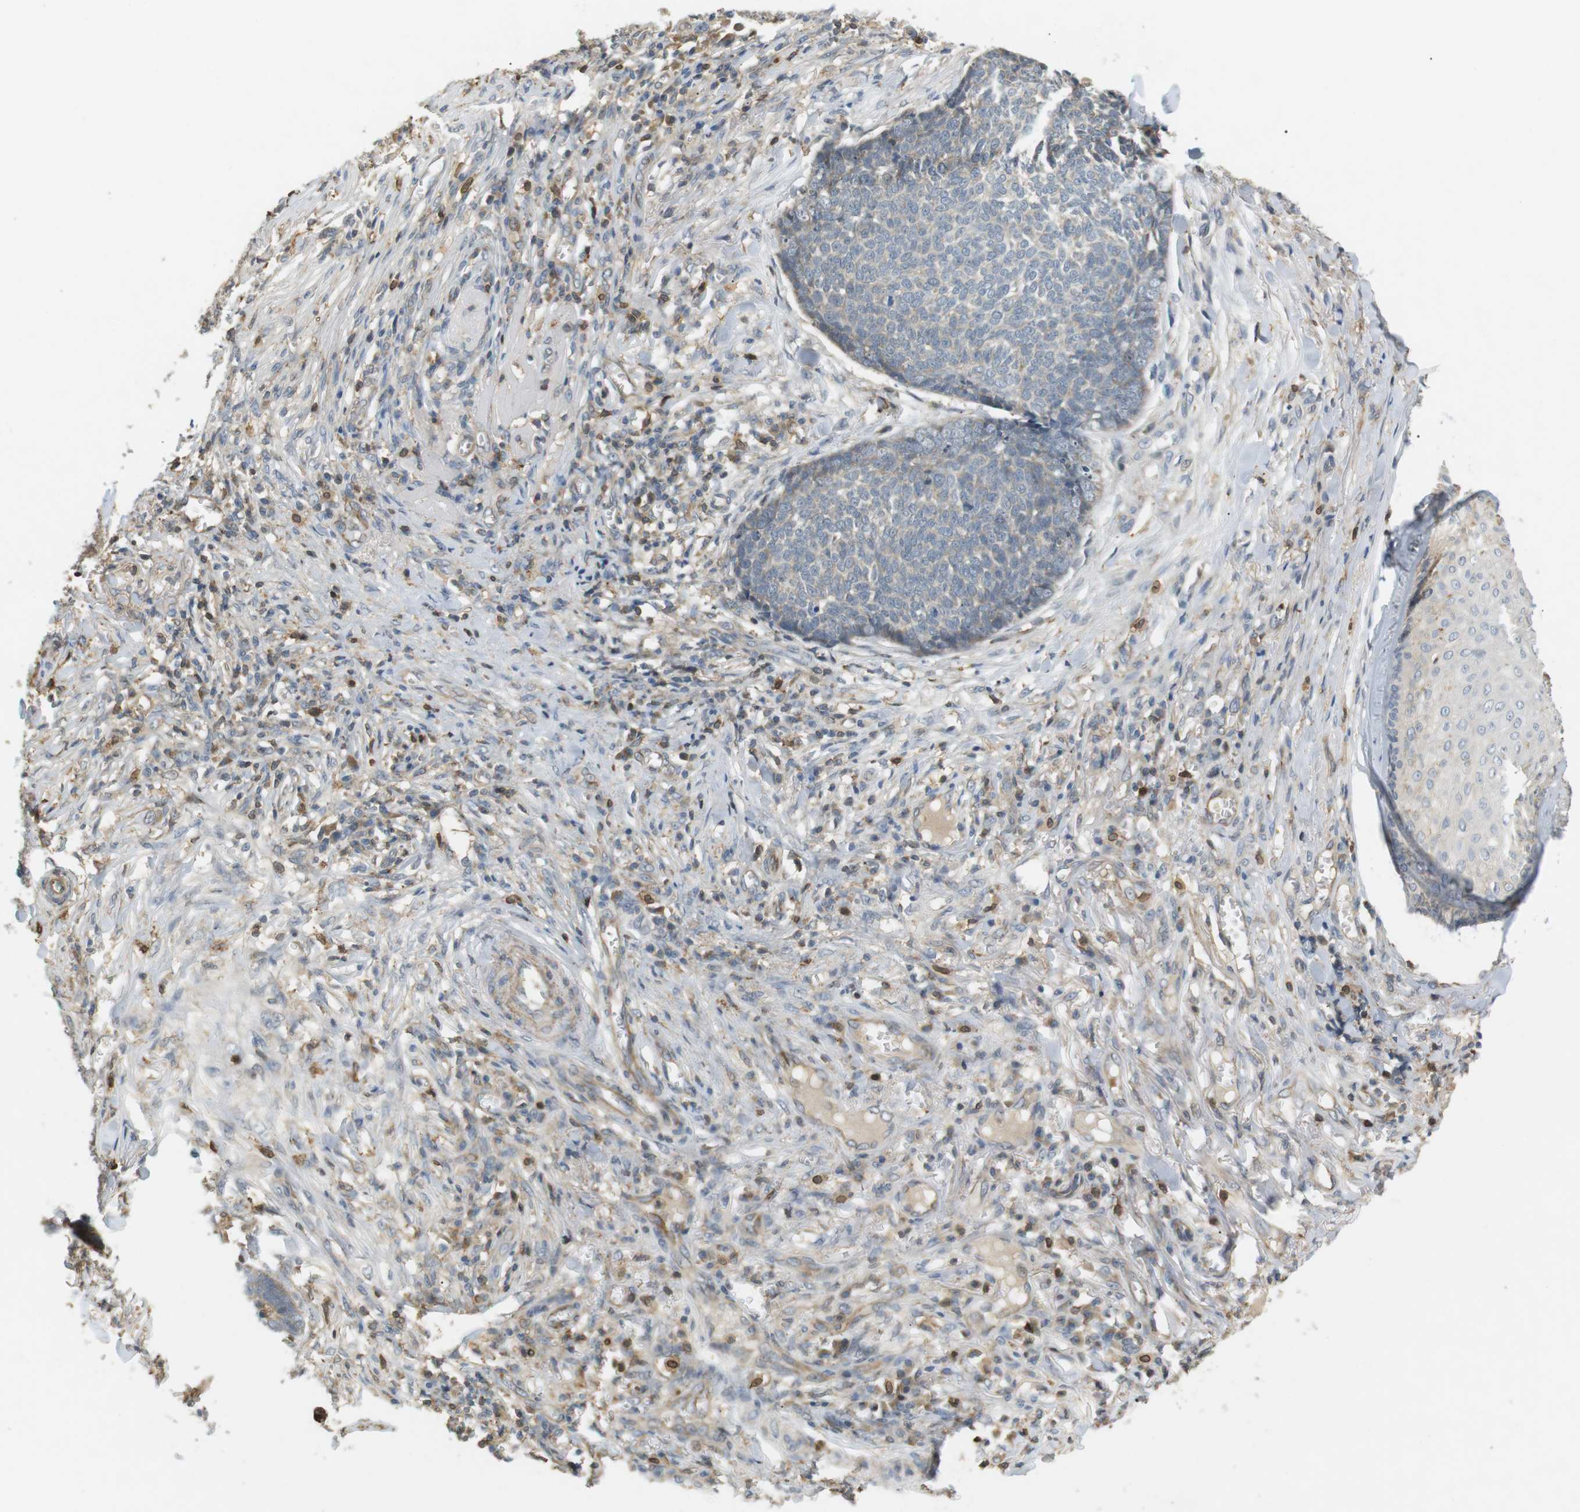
{"staining": {"intensity": "weak", "quantity": "<25%", "location": "cytoplasmic/membranous"}, "tissue": "skin cancer", "cell_type": "Tumor cells", "image_type": "cancer", "snomed": [{"axis": "morphology", "description": "Basal cell carcinoma"}, {"axis": "topography", "description": "Skin"}], "caption": "Immunohistochemical staining of basal cell carcinoma (skin) demonstrates no significant staining in tumor cells. (DAB (3,3'-diaminobenzidine) IHC with hematoxylin counter stain).", "gene": "P2RY1", "patient": {"sex": "male", "age": 84}}